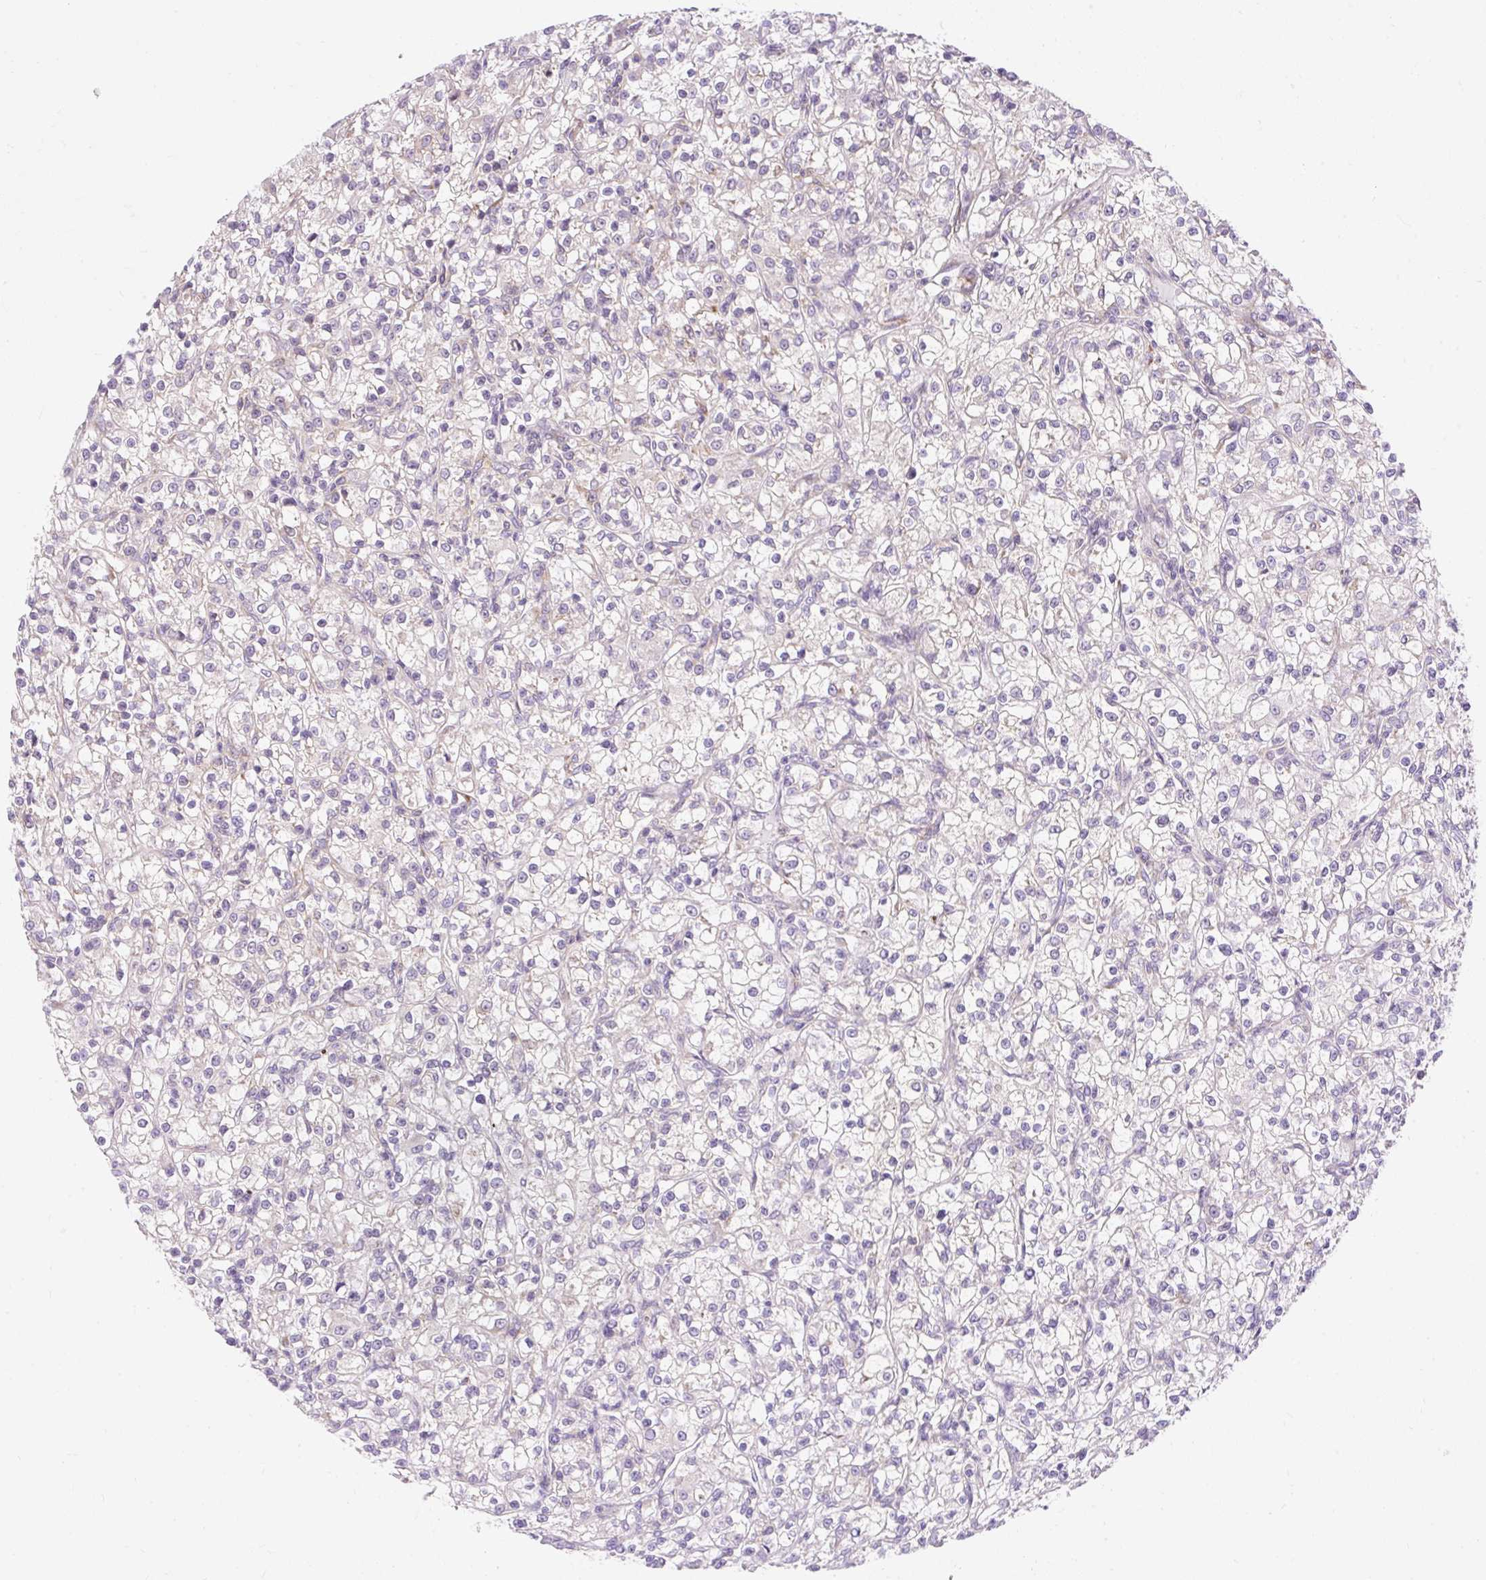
{"staining": {"intensity": "negative", "quantity": "none", "location": "none"}, "tissue": "renal cancer", "cell_type": "Tumor cells", "image_type": "cancer", "snomed": [{"axis": "morphology", "description": "Adenocarcinoma, NOS"}, {"axis": "topography", "description": "Kidney"}], "caption": "Renal cancer (adenocarcinoma) was stained to show a protein in brown. There is no significant expression in tumor cells.", "gene": "GPR45", "patient": {"sex": "female", "age": 59}}